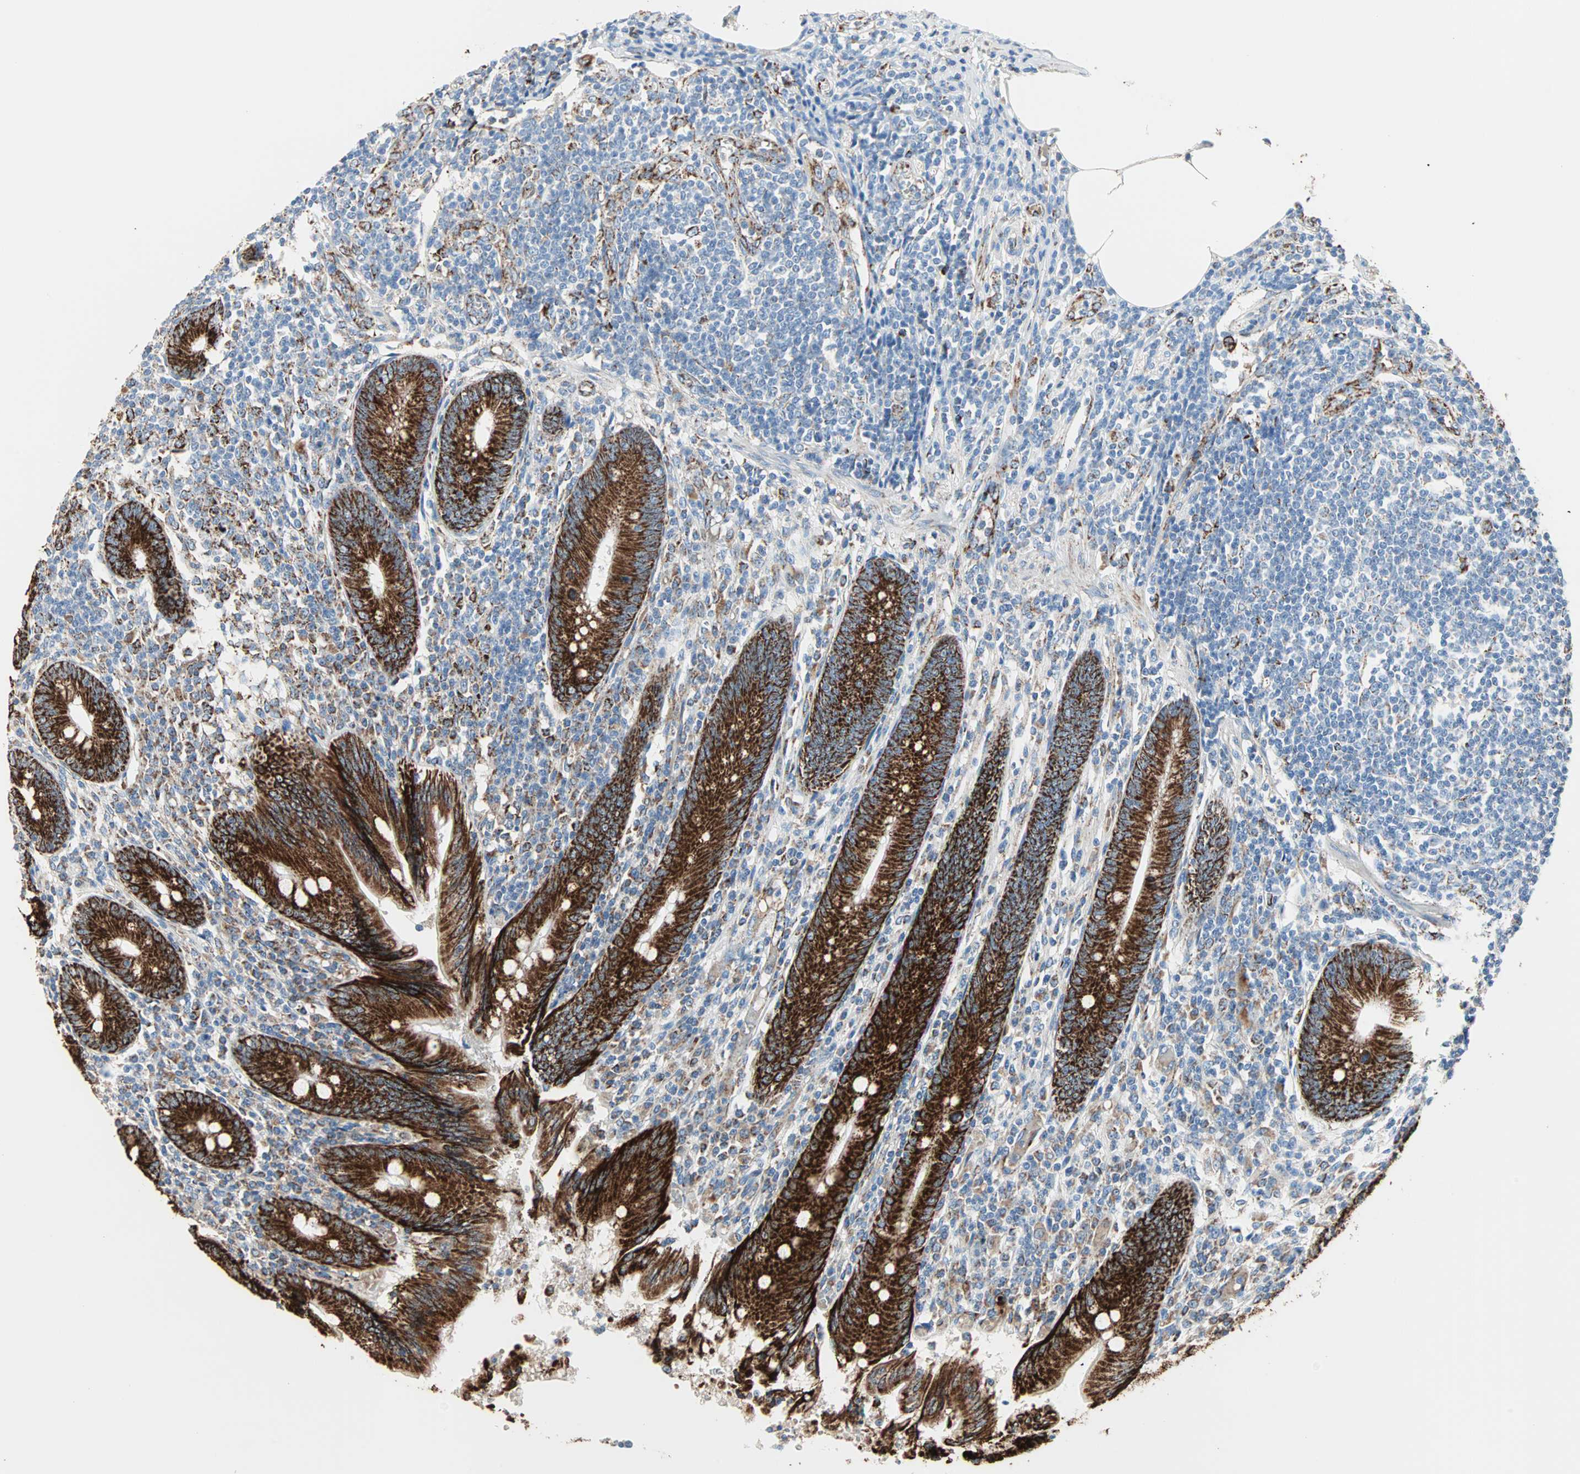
{"staining": {"intensity": "strong", "quantity": ">75%", "location": "cytoplasmic/membranous"}, "tissue": "appendix", "cell_type": "Glandular cells", "image_type": "normal", "snomed": [{"axis": "morphology", "description": "Normal tissue, NOS"}, {"axis": "morphology", "description": "Inflammation, NOS"}, {"axis": "topography", "description": "Appendix"}], "caption": "Protein expression by immunohistochemistry (IHC) exhibits strong cytoplasmic/membranous staining in approximately >75% of glandular cells in normal appendix.", "gene": "TST", "patient": {"sex": "male", "age": 46}}